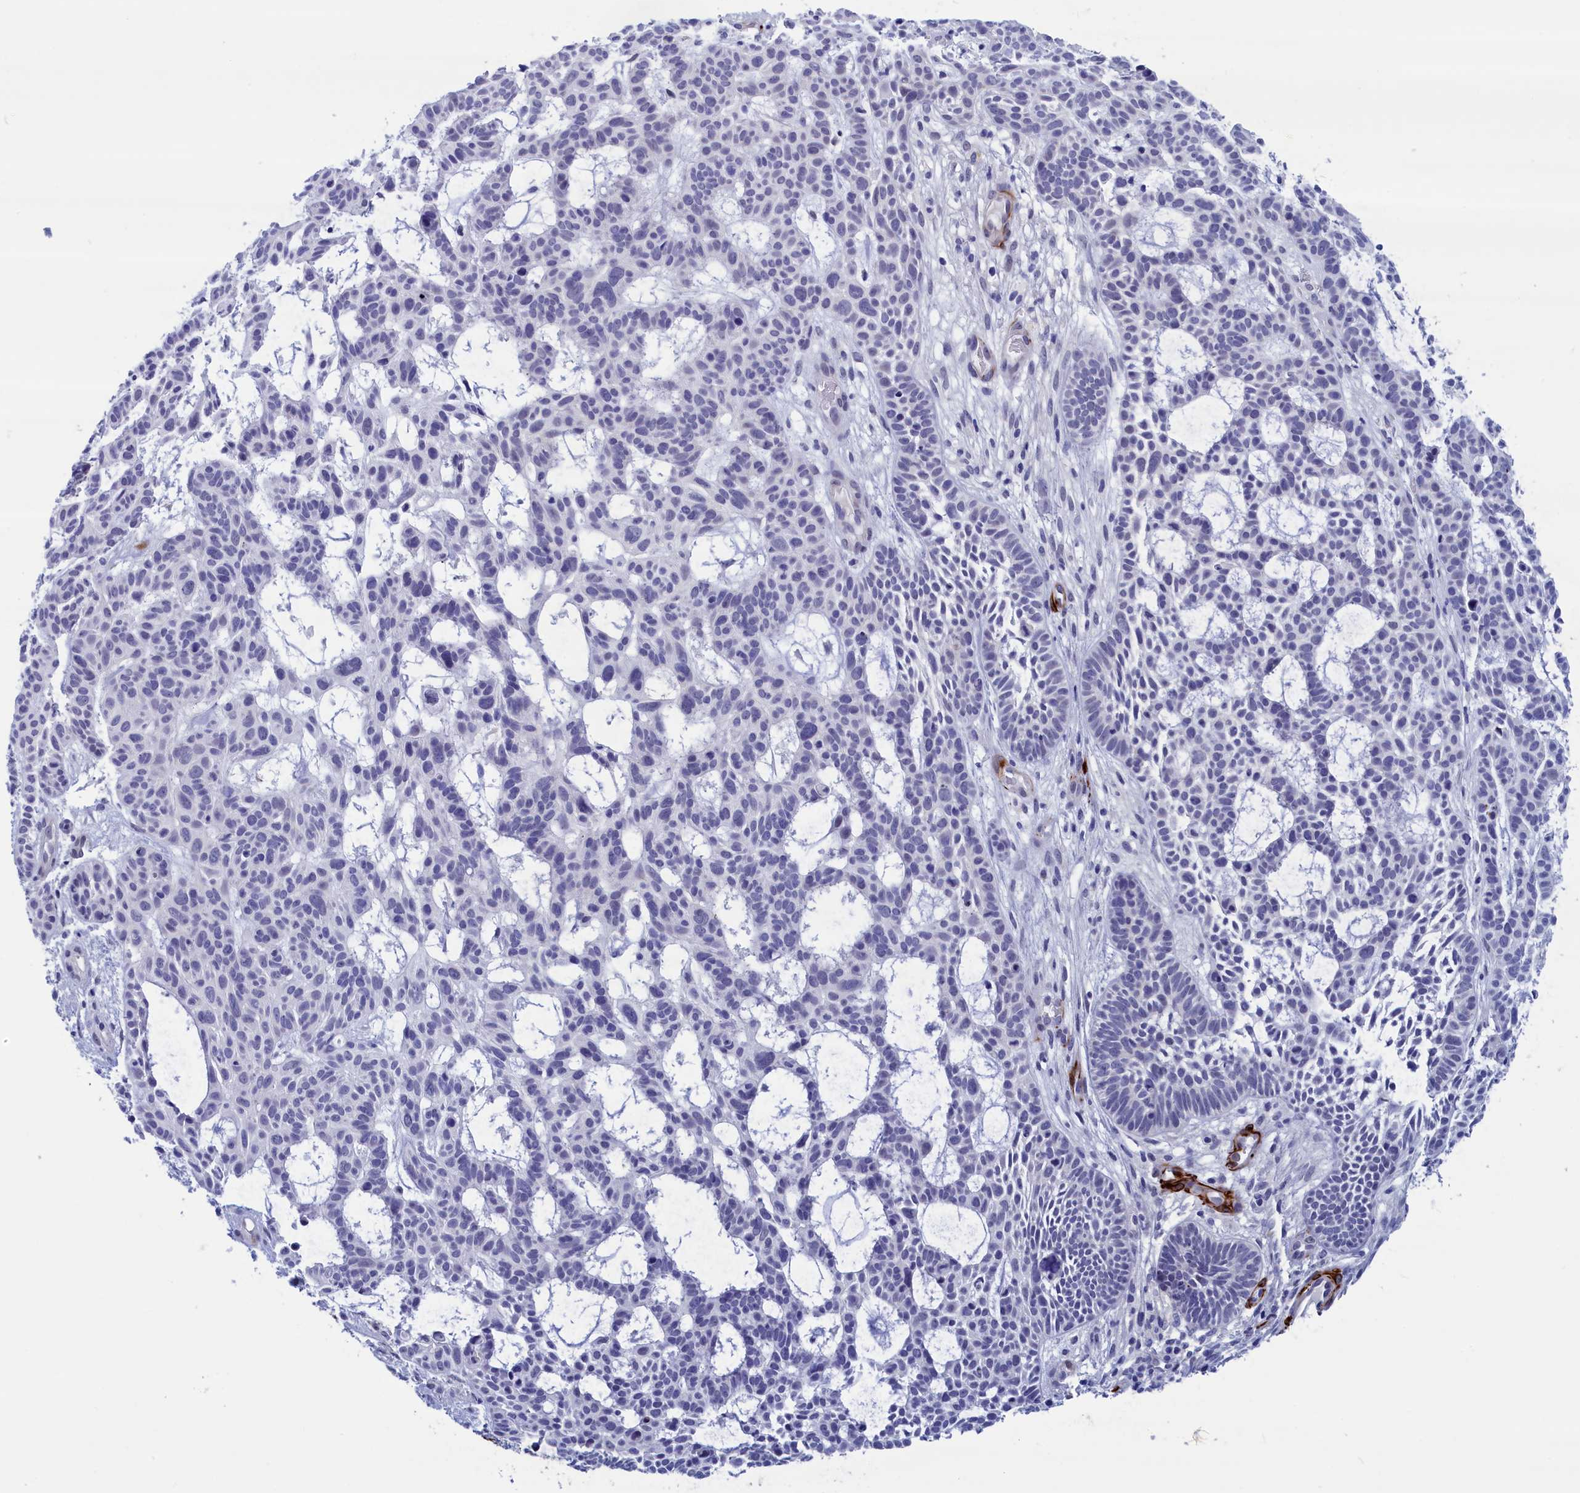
{"staining": {"intensity": "negative", "quantity": "none", "location": "none"}, "tissue": "skin cancer", "cell_type": "Tumor cells", "image_type": "cancer", "snomed": [{"axis": "morphology", "description": "Basal cell carcinoma"}, {"axis": "topography", "description": "Skin"}], "caption": "The micrograph exhibits no staining of tumor cells in basal cell carcinoma (skin).", "gene": "WDR83", "patient": {"sex": "male", "age": 89}}